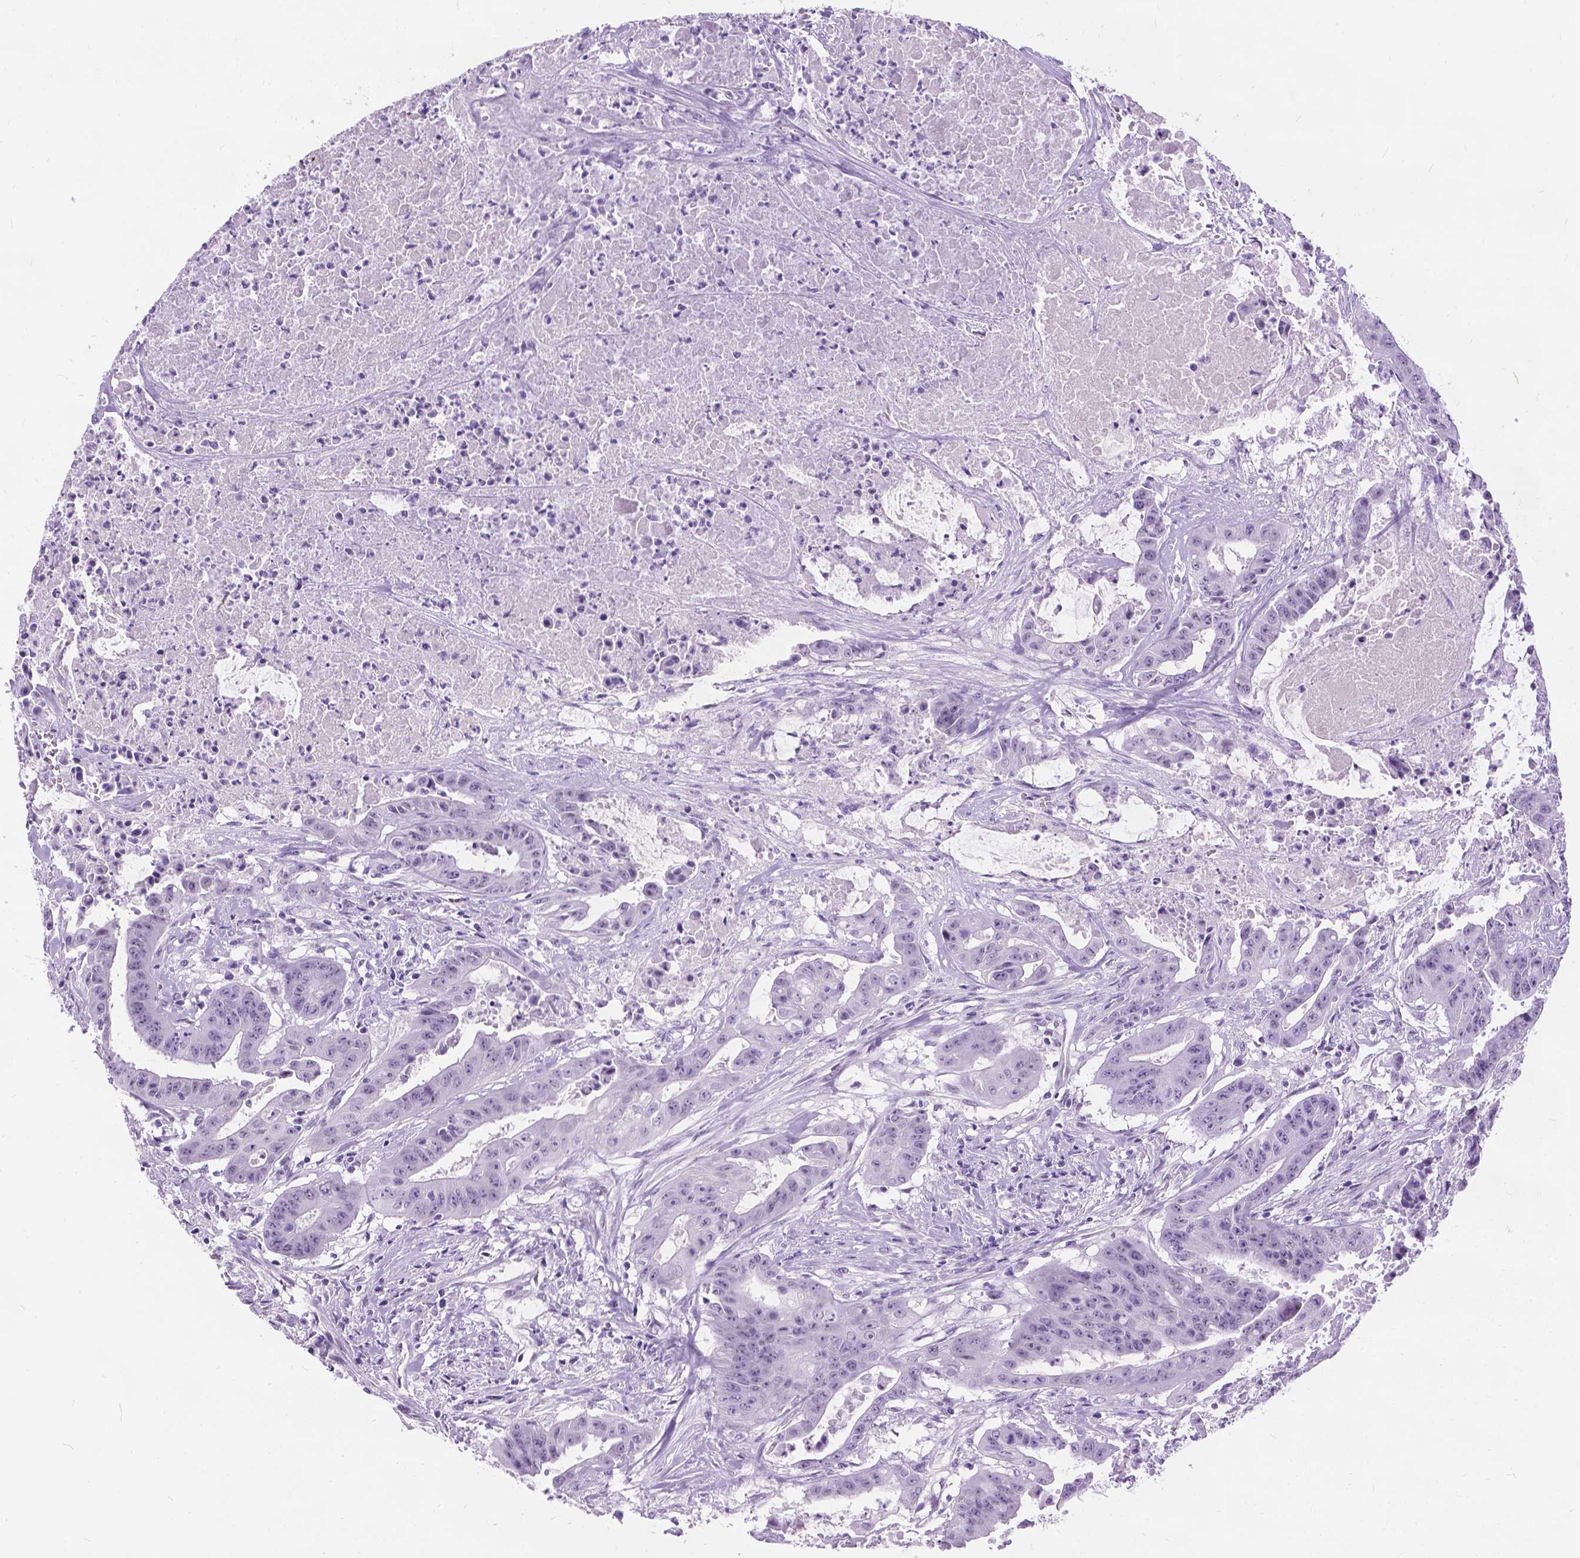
{"staining": {"intensity": "negative", "quantity": "none", "location": "none"}, "tissue": "colorectal cancer", "cell_type": "Tumor cells", "image_type": "cancer", "snomed": [{"axis": "morphology", "description": "Adenocarcinoma, NOS"}, {"axis": "topography", "description": "Colon"}], "caption": "DAB (3,3'-diaminobenzidine) immunohistochemical staining of human colorectal adenocarcinoma exhibits no significant staining in tumor cells.", "gene": "PROB1", "patient": {"sex": "male", "age": 33}}